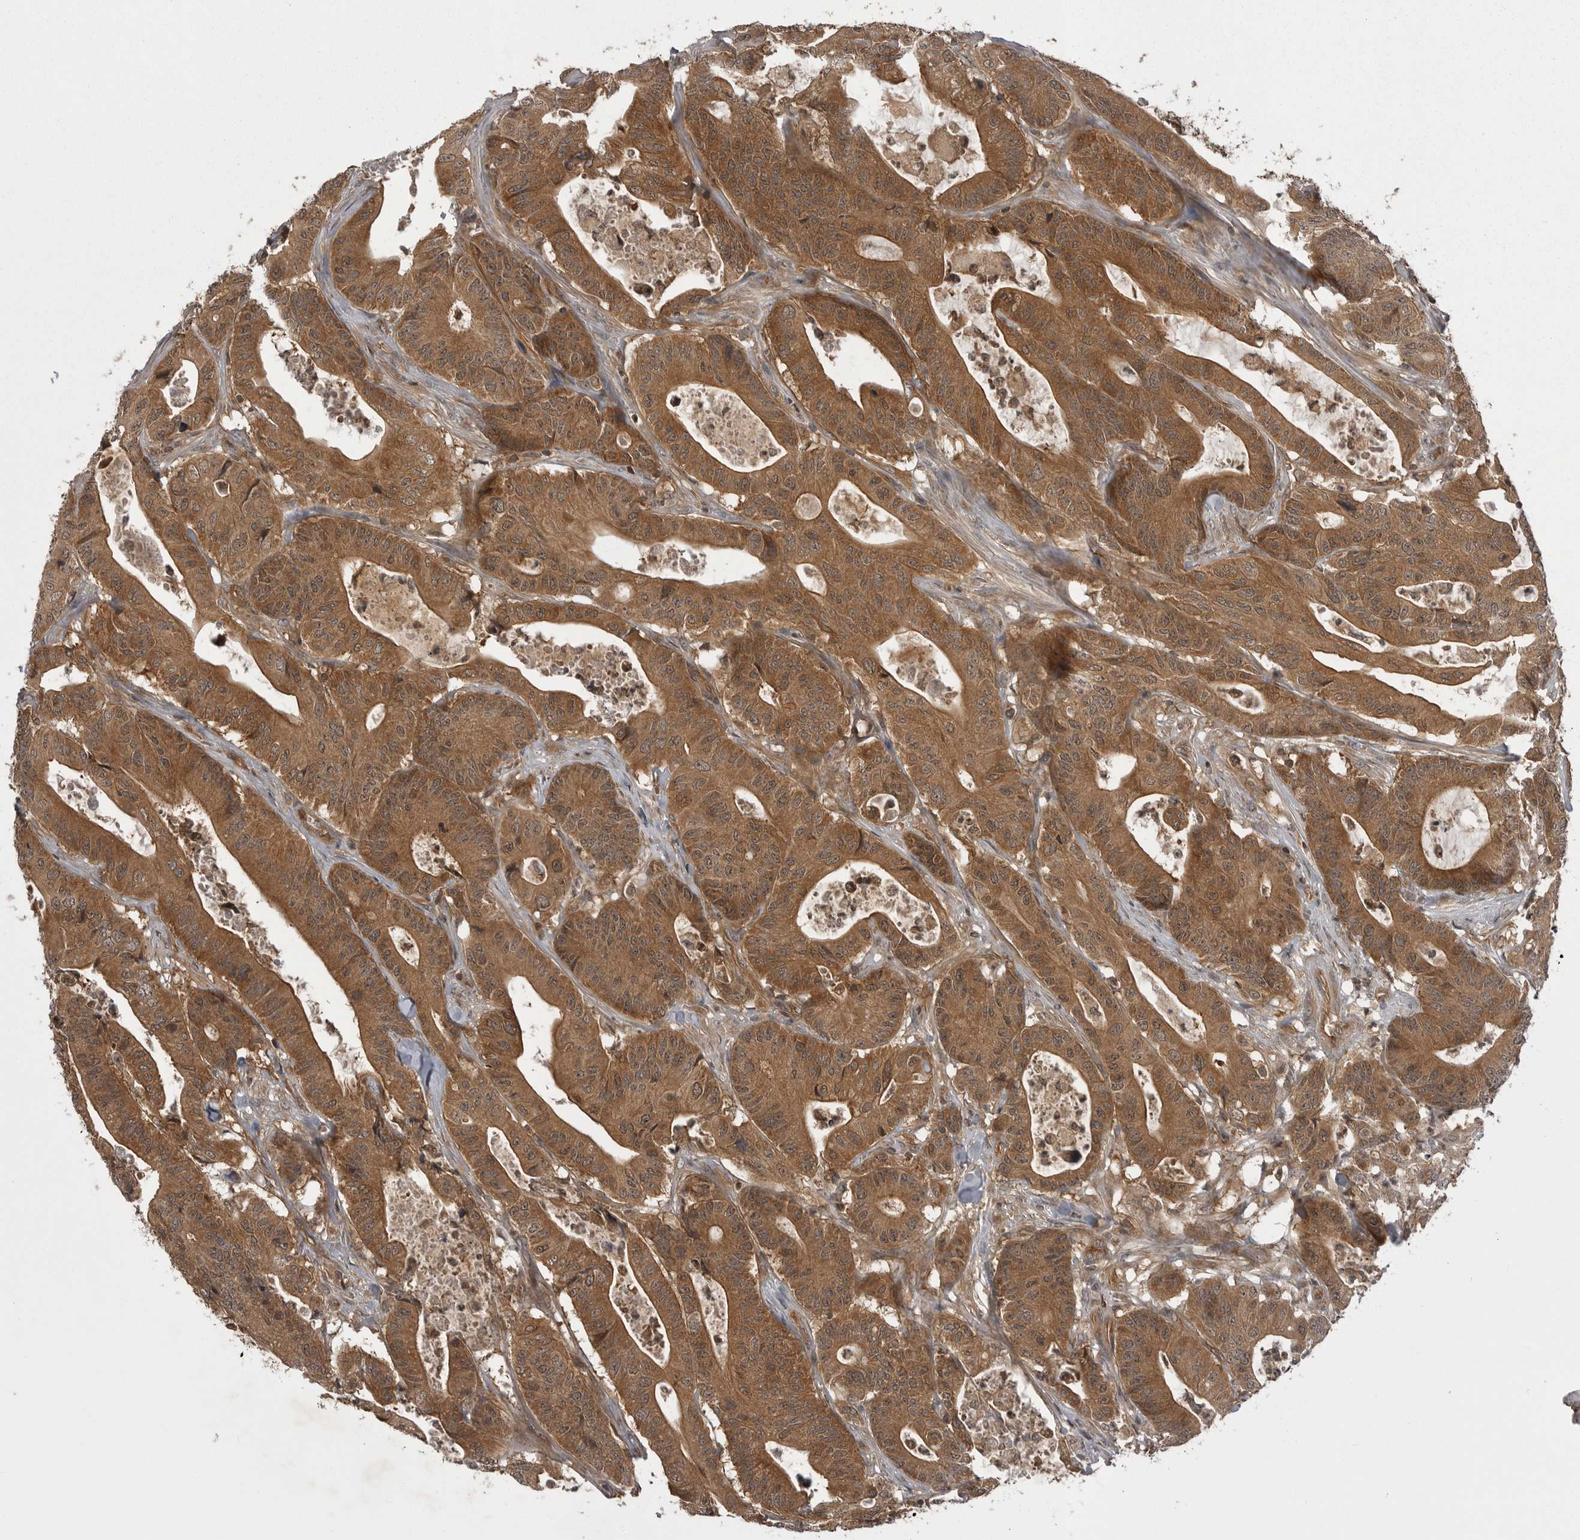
{"staining": {"intensity": "moderate", "quantity": ">75%", "location": "cytoplasmic/membranous"}, "tissue": "colorectal cancer", "cell_type": "Tumor cells", "image_type": "cancer", "snomed": [{"axis": "morphology", "description": "Adenocarcinoma, NOS"}, {"axis": "topography", "description": "Colon"}], "caption": "This micrograph exhibits IHC staining of adenocarcinoma (colorectal), with medium moderate cytoplasmic/membranous positivity in approximately >75% of tumor cells.", "gene": "STK24", "patient": {"sex": "female", "age": 84}}